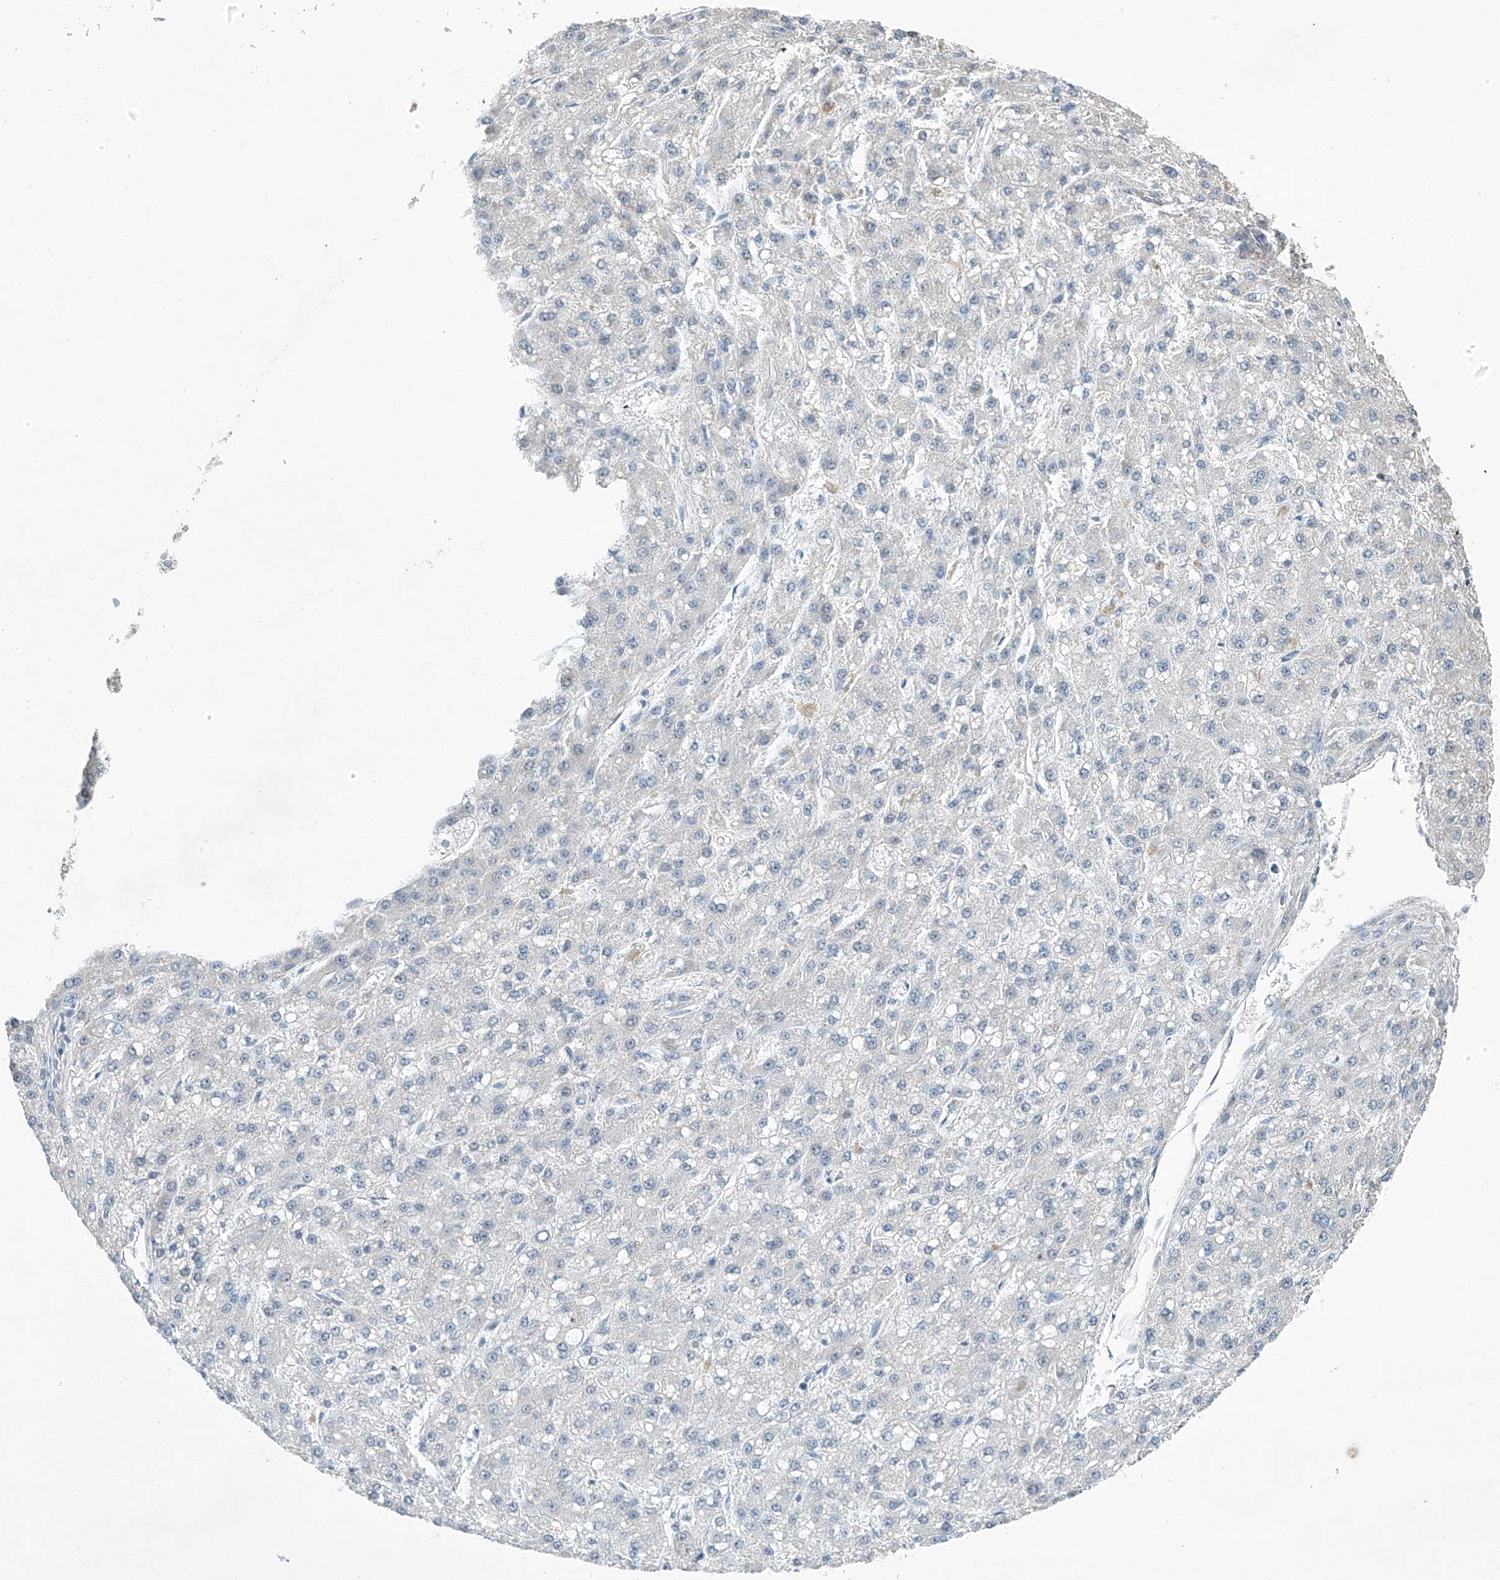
{"staining": {"intensity": "weak", "quantity": "<25%", "location": "nuclear"}, "tissue": "liver cancer", "cell_type": "Tumor cells", "image_type": "cancer", "snomed": [{"axis": "morphology", "description": "Carcinoma, Hepatocellular, NOS"}, {"axis": "topography", "description": "Liver"}], "caption": "Immunohistochemical staining of hepatocellular carcinoma (liver) reveals no significant staining in tumor cells. (DAB immunohistochemistry, high magnification).", "gene": "TAF8", "patient": {"sex": "male", "age": 67}}